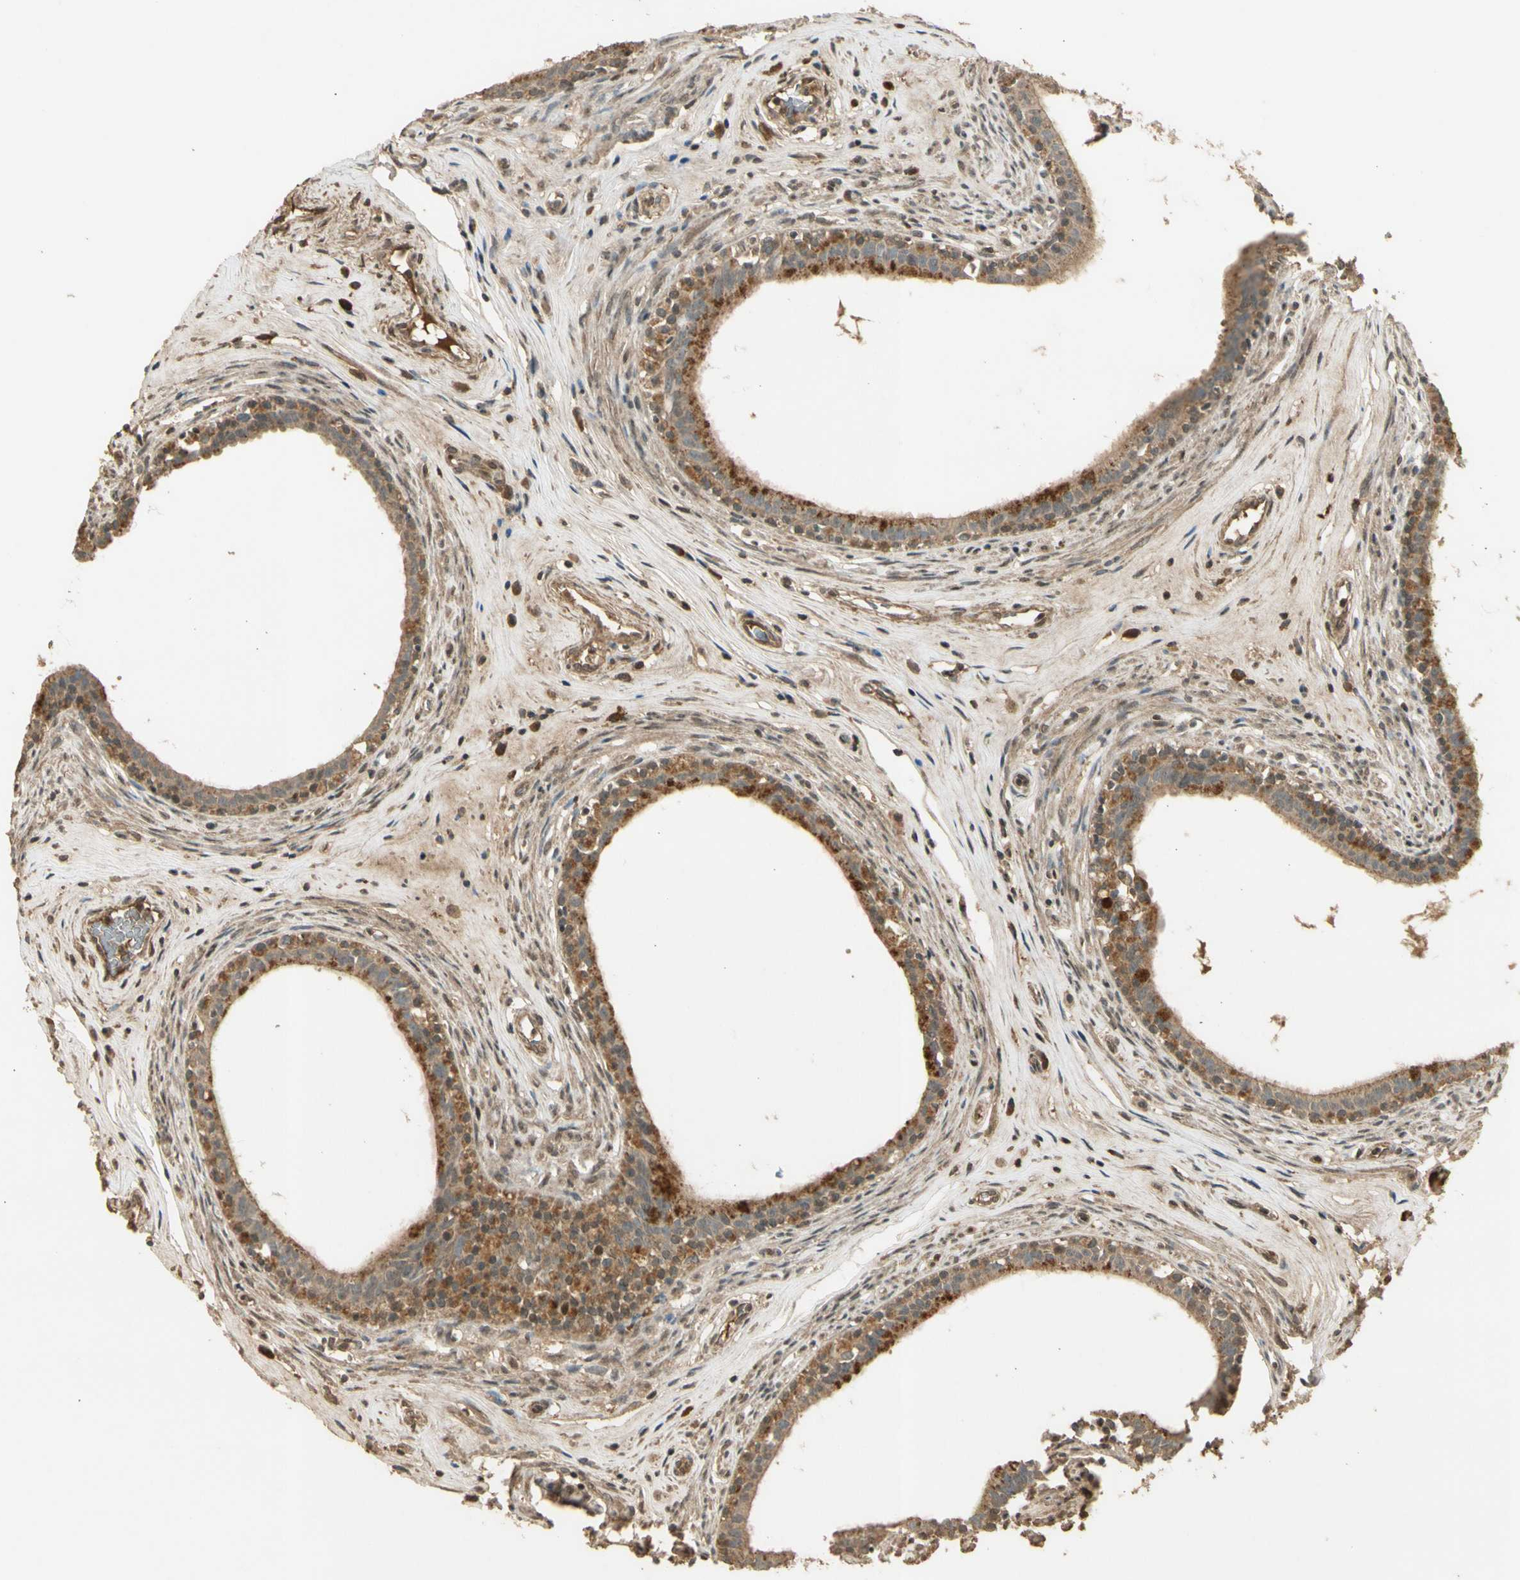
{"staining": {"intensity": "moderate", "quantity": ">75%", "location": "cytoplasmic/membranous,nuclear"}, "tissue": "epididymis", "cell_type": "Glandular cells", "image_type": "normal", "snomed": [{"axis": "morphology", "description": "Normal tissue, NOS"}, {"axis": "morphology", "description": "Inflammation, NOS"}, {"axis": "topography", "description": "Epididymis"}], "caption": "Protein expression analysis of normal epididymis exhibits moderate cytoplasmic/membranous,nuclear expression in approximately >75% of glandular cells. Using DAB (brown) and hematoxylin (blue) stains, captured at high magnification using brightfield microscopy.", "gene": "GMEB2", "patient": {"sex": "male", "age": 84}}